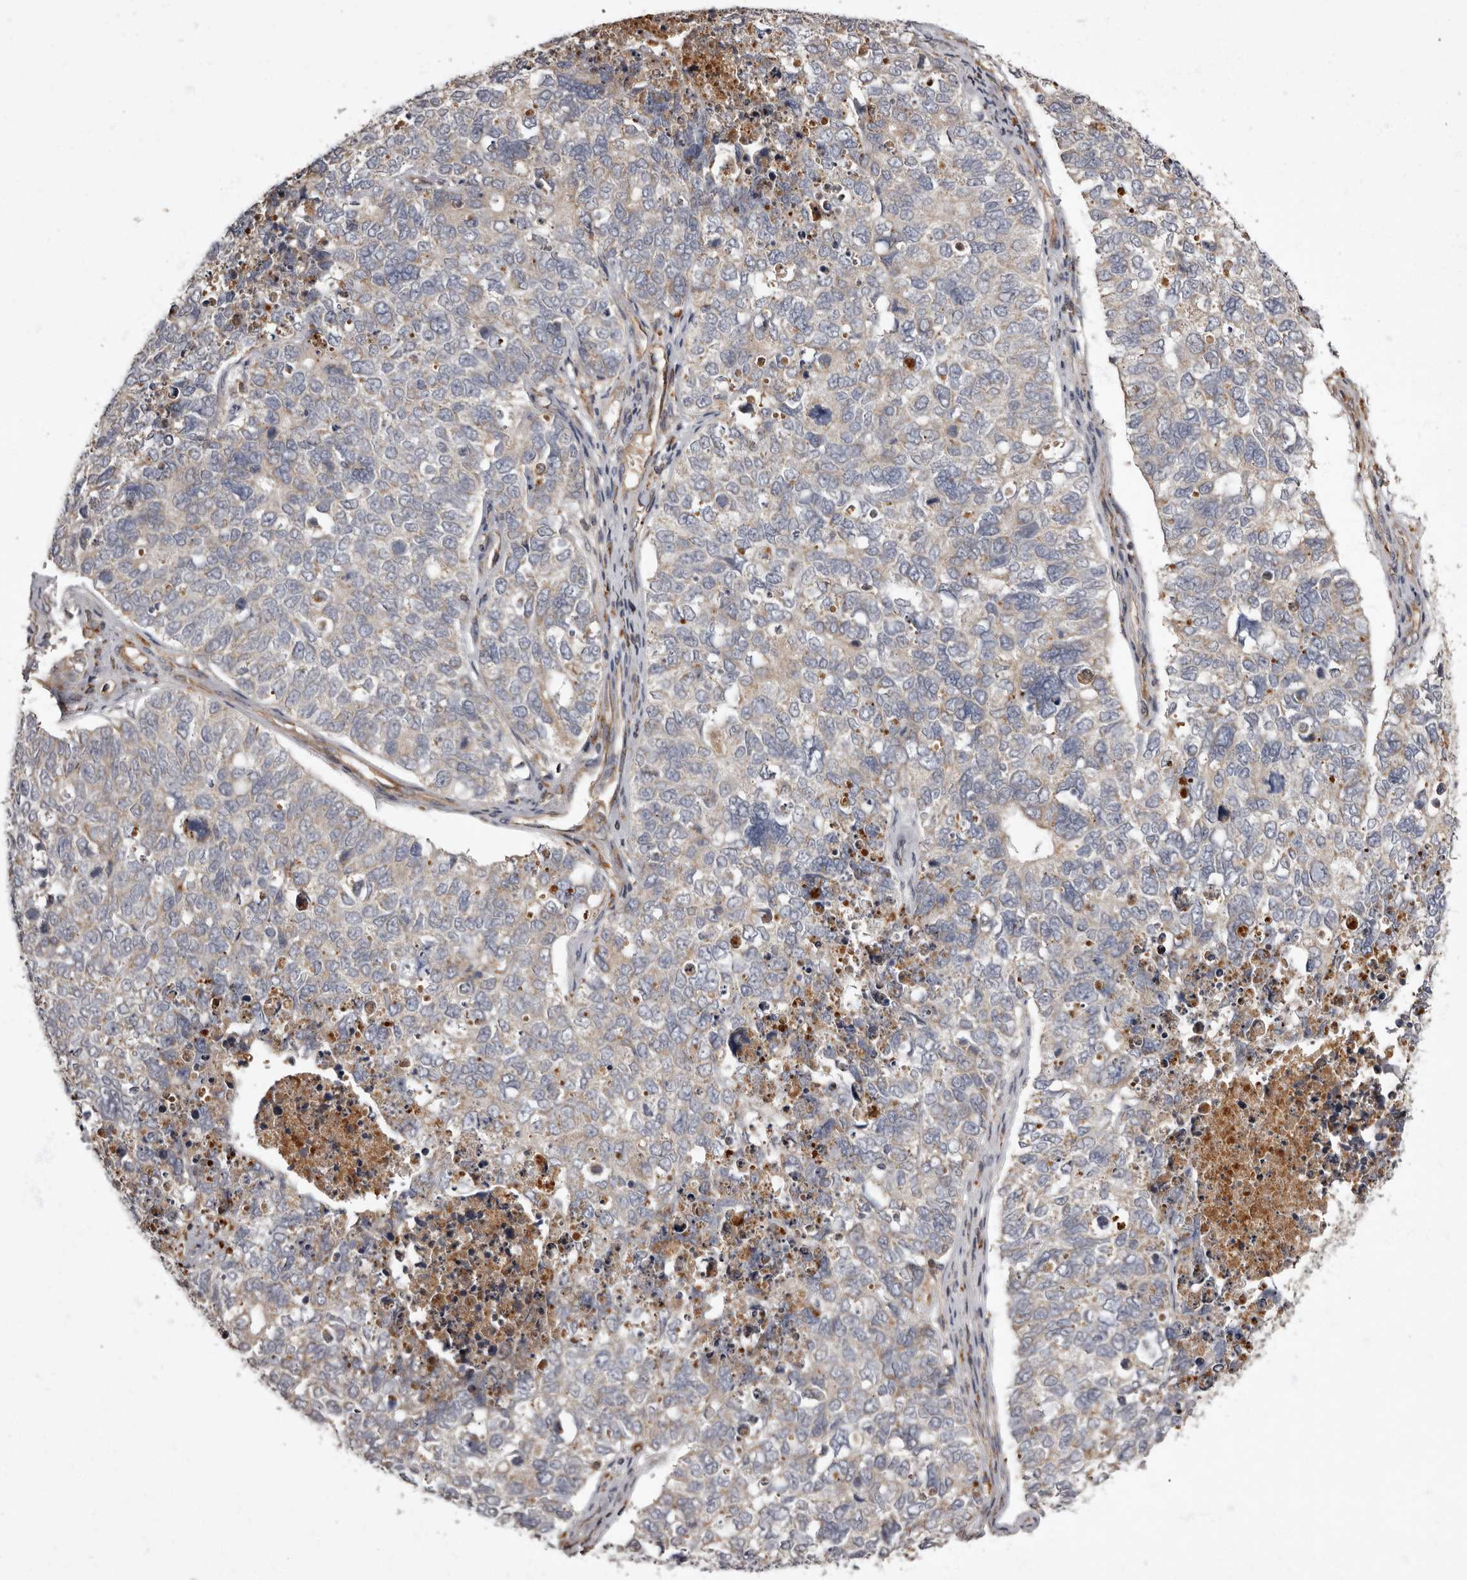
{"staining": {"intensity": "negative", "quantity": "none", "location": "none"}, "tissue": "cervical cancer", "cell_type": "Tumor cells", "image_type": "cancer", "snomed": [{"axis": "morphology", "description": "Squamous cell carcinoma, NOS"}, {"axis": "topography", "description": "Cervix"}], "caption": "DAB immunohistochemical staining of human squamous cell carcinoma (cervical) demonstrates no significant staining in tumor cells.", "gene": "ADCY2", "patient": {"sex": "female", "age": 63}}